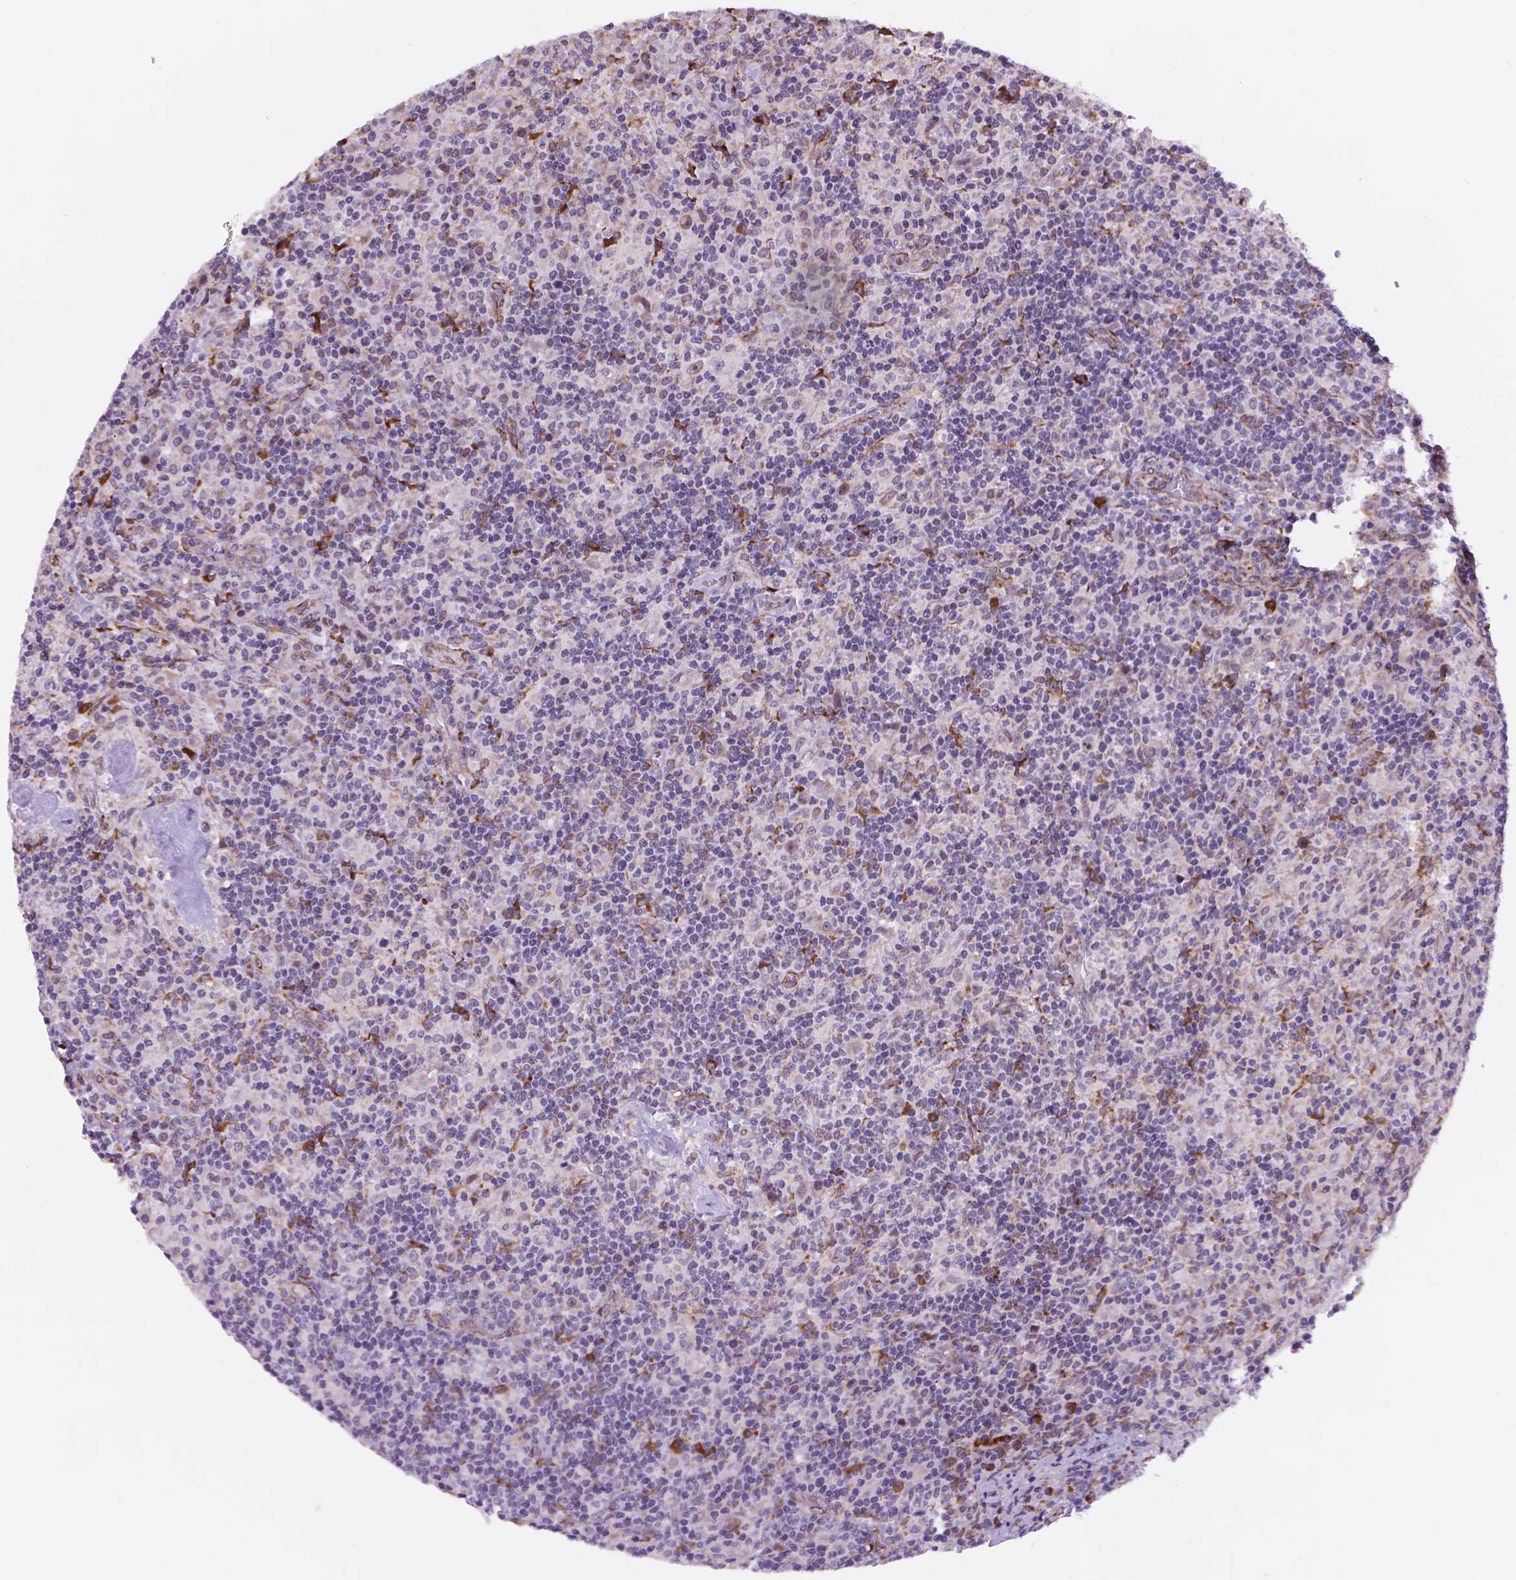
{"staining": {"intensity": "moderate", "quantity": "25%-75%", "location": "cytoplasmic/membranous,nuclear"}, "tissue": "lymphoma", "cell_type": "Tumor cells", "image_type": "cancer", "snomed": [{"axis": "morphology", "description": "Hodgkin's disease, NOS"}, {"axis": "topography", "description": "Lymph node"}], "caption": "Brown immunohistochemical staining in human lymphoma demonstrates moderate cytoplasmic/membranous and nuclear positivity in approximately 25%-75% of tumor cells. The protein of interest is stained brown, and the nuclei are stained in blue (DAB IHC with brightfield microscopy, high magnification).", "gene": "FNIP1", "patient": {"sex": "male", "age": 70}}